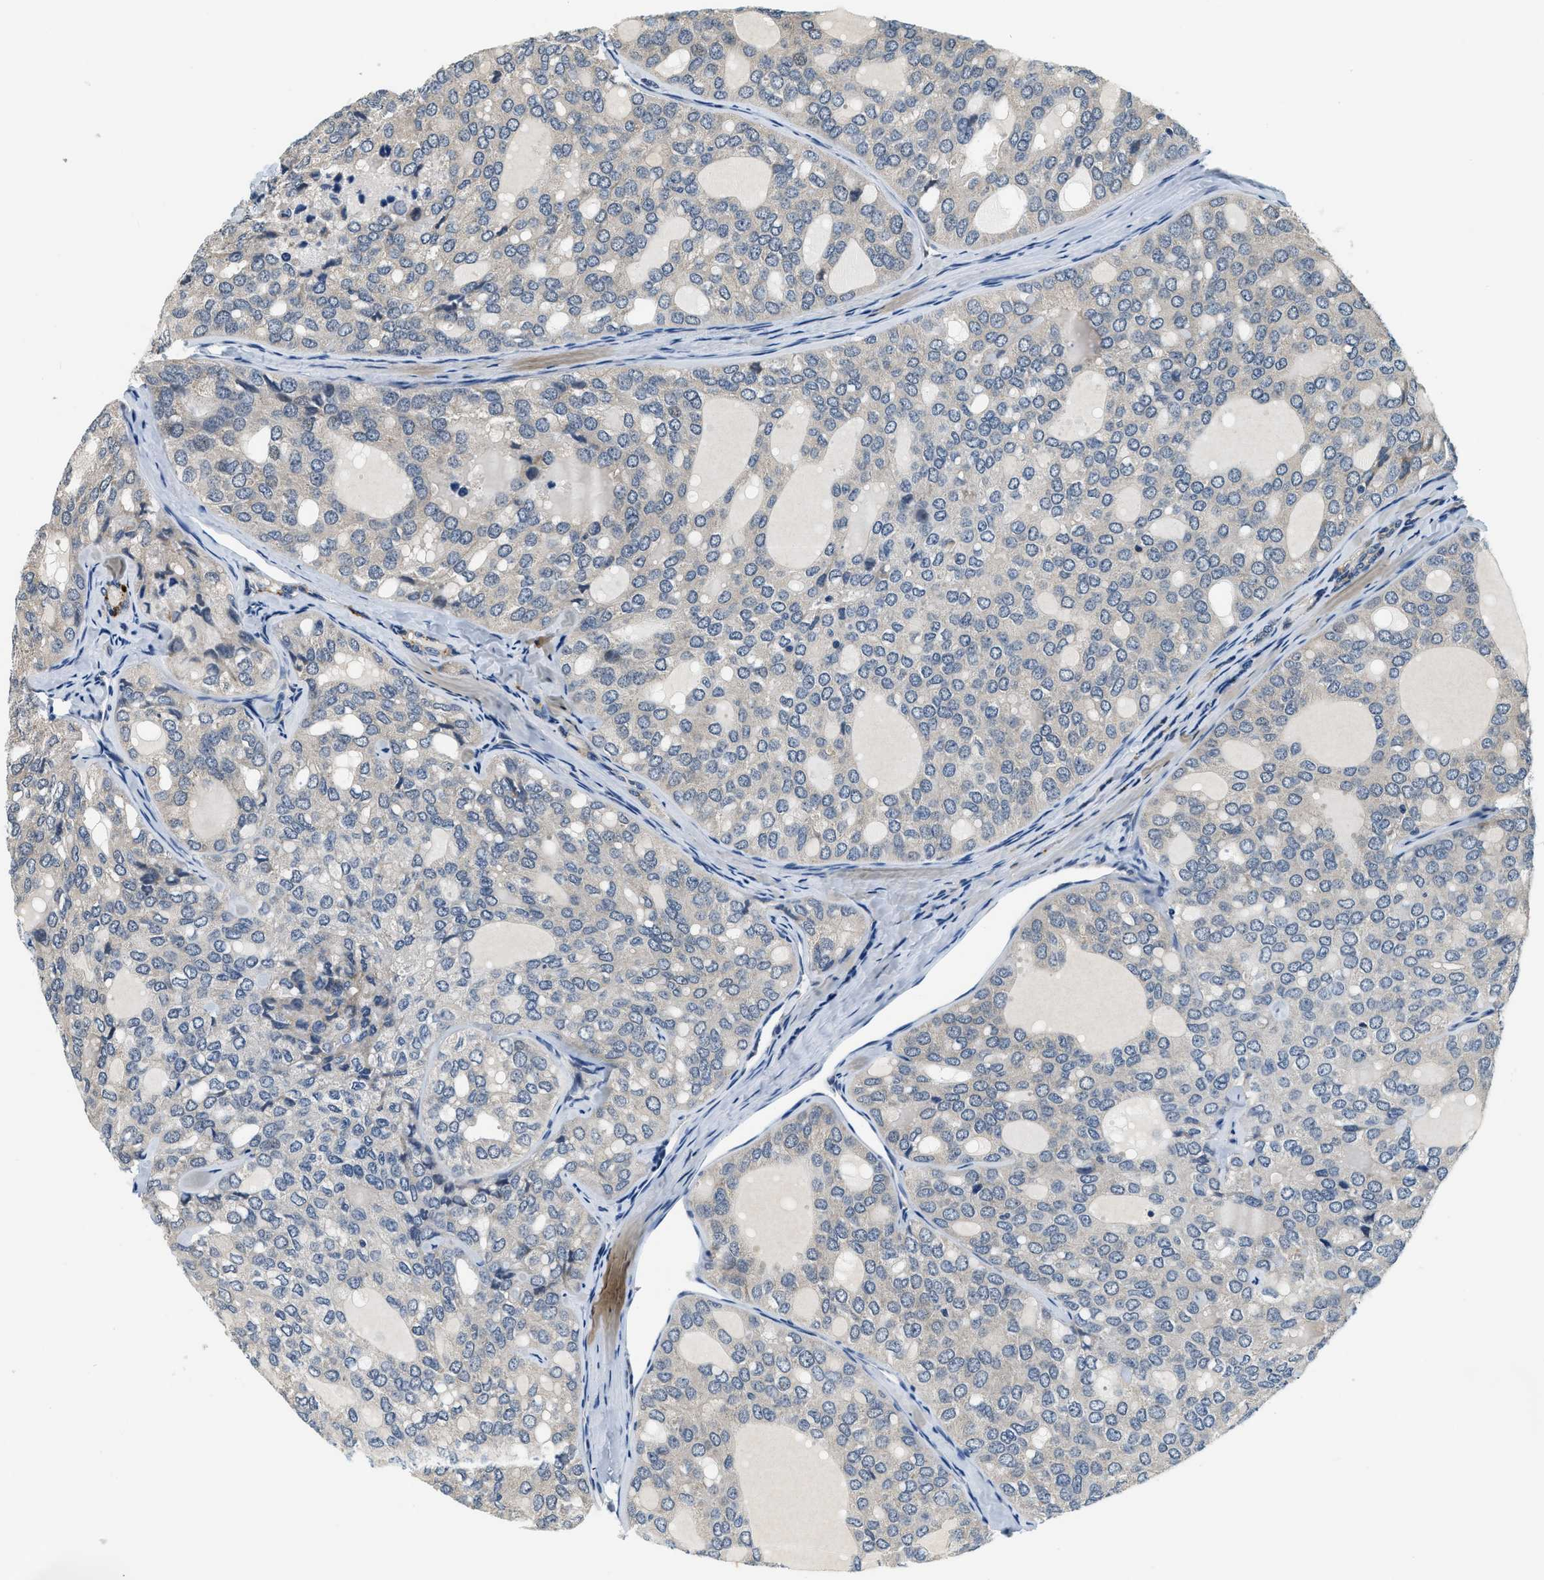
{"staining": {"intensity": "negative", "quantity": "none", "location": "none"}, "tissue": "thyroid cancer", "cell_type": "Tumor cells", "image_type": "cancer", "snomed": [{"axis": "morphology", "description": "Follicular adenoma carcinoma, NOS"}, {"axis": "topography", "description": "Thyroid gland"}], "caption": "DAB (3,3'-diaminobenzidine) immunohistochemical staining of thyroid cancer exhibits no significant expression in tumor cells.", "gene": "YAE1", "patient": {"sex": "male", "age": 75}}